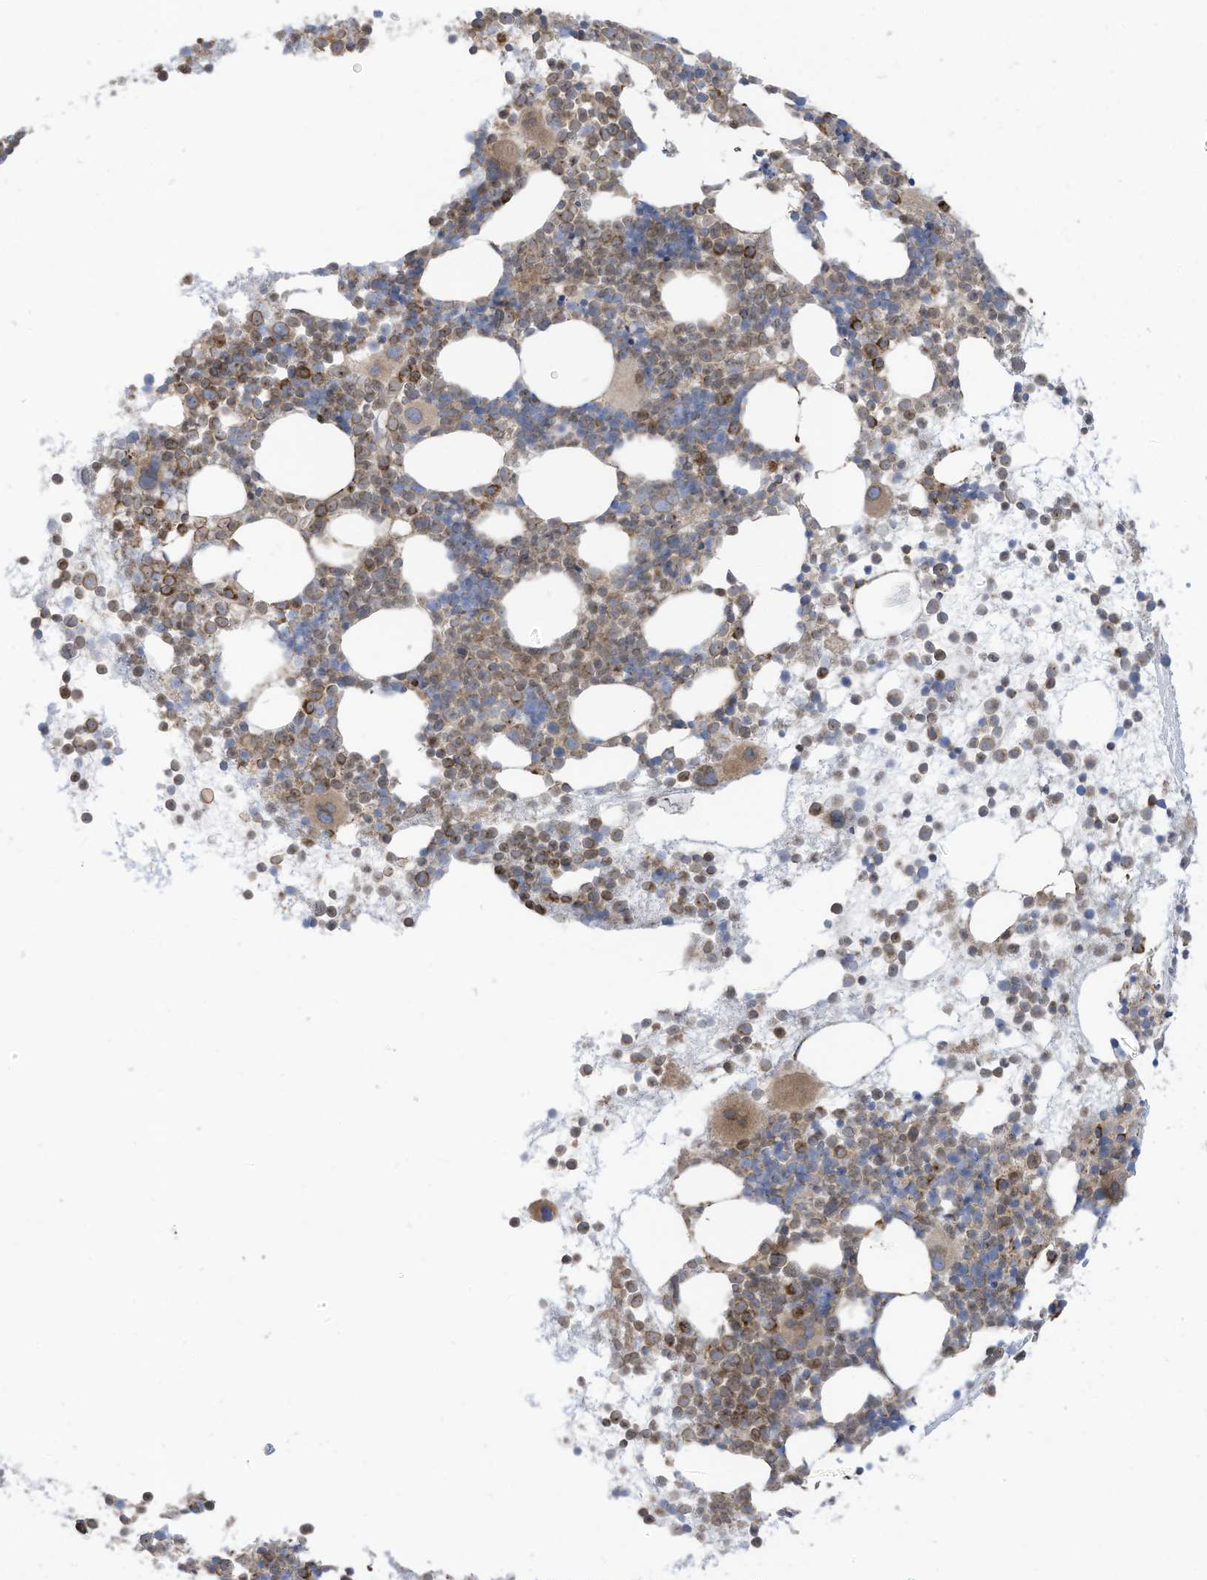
{"staining": {"intensity": "strong", "quantity": "25%-75%", "location": "cytoplasmic/membranous"}, "tissue": "bone marrow", "cell_type": "Hematopoietic cells", "image_type": "normal", "snomed": [{"axis": "morphology", "description": "Normal tissue, NOS"}, {"axis": "topography", "description": "Bone marrow"}], "caption": "This image reveals benign bone marrow stained with immunohistochemistry (IHC) to label a protein in brown. The cytoplasmic/membranous of hematopoietic cells show strong positivity for the protein. Nuclei are counter-stained blue.", "gene": "CGAS", "patient": {"sex": "female", "age": 57}}